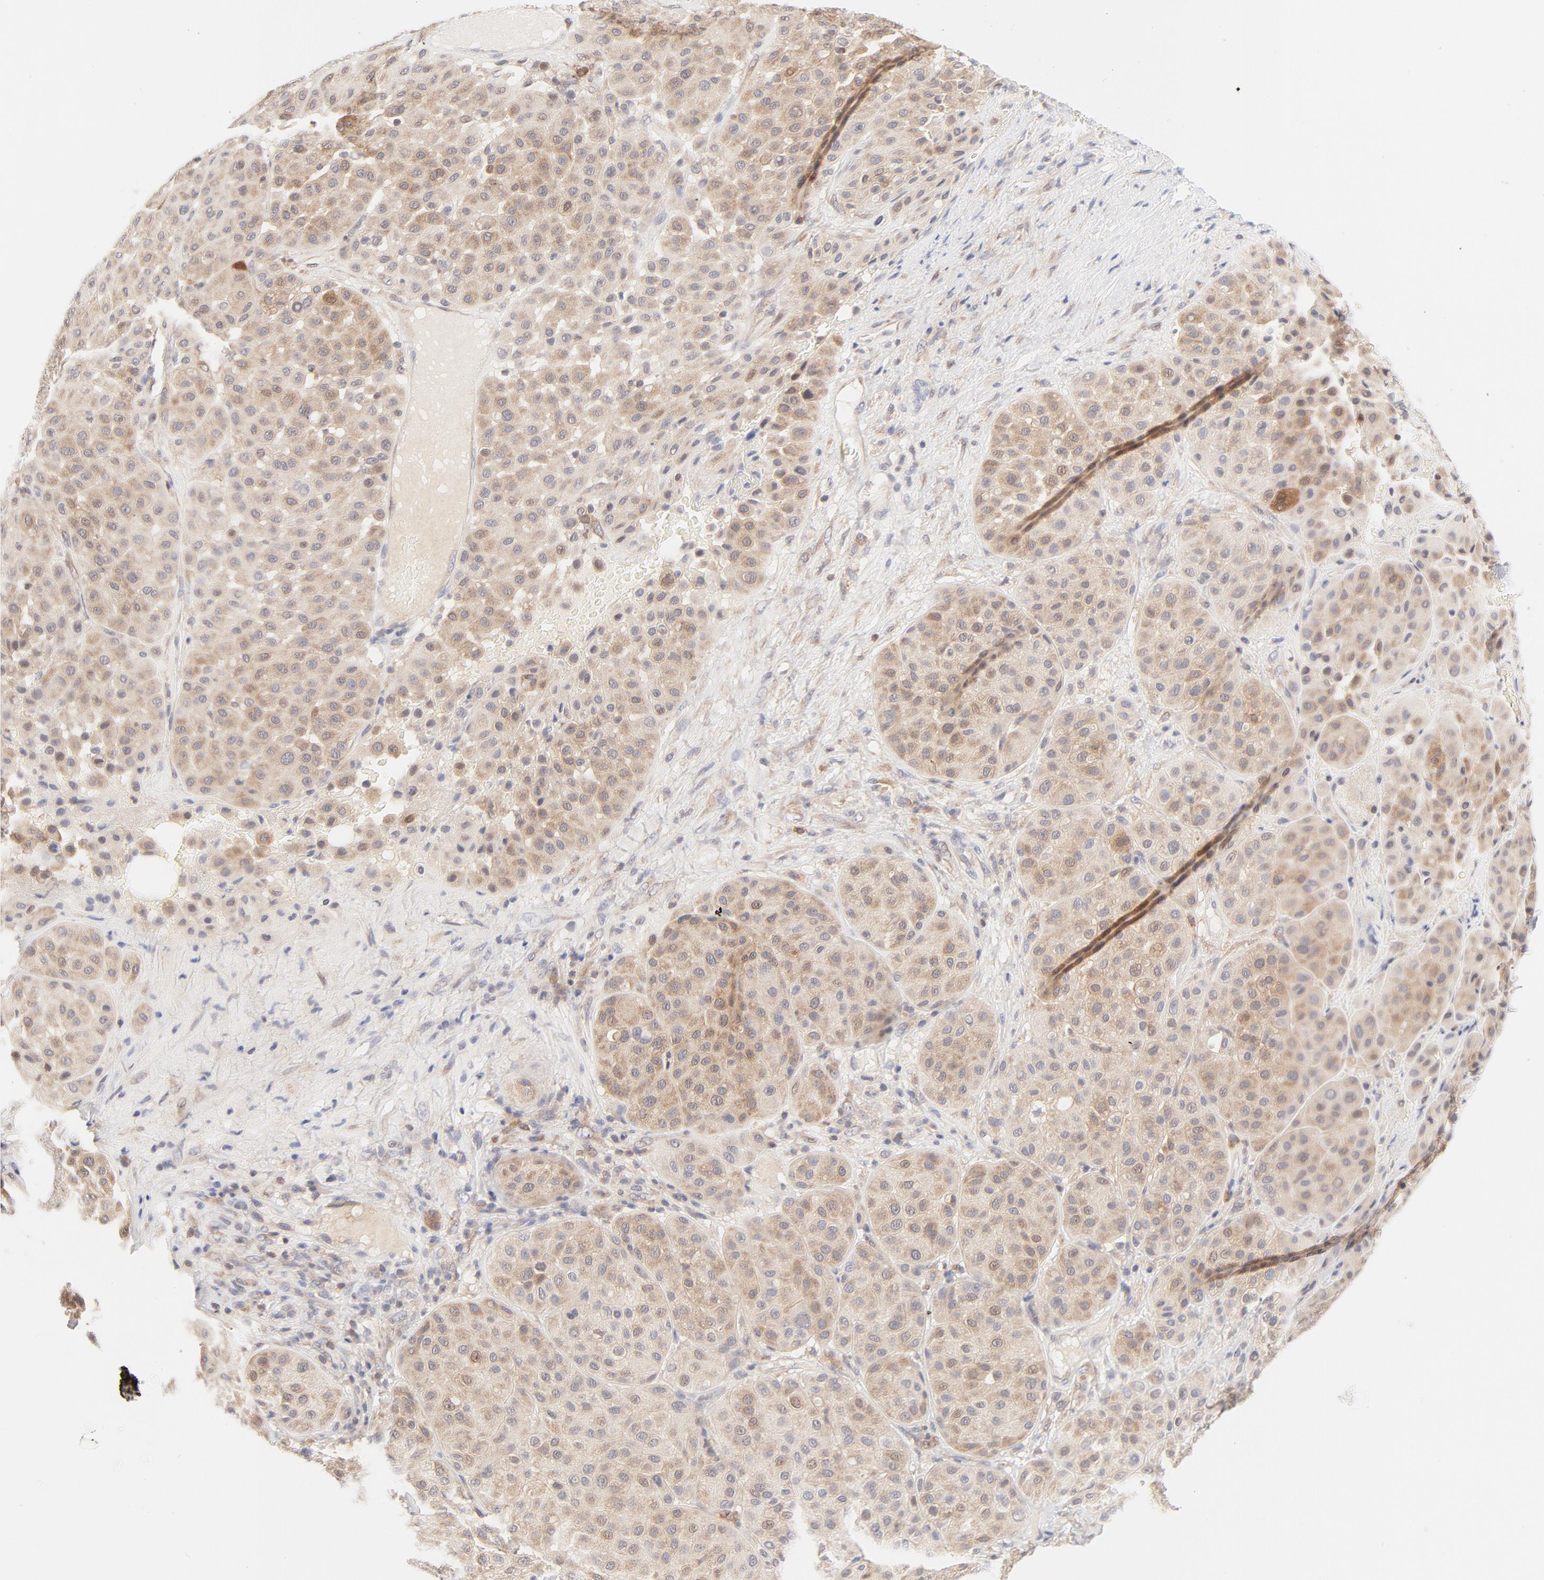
{"staining": {"intensity": "moderate", "quantity": ">75%", "location": "cytoplasmic/membranous"}, "tissue": "melanoma", "cell_type": "Tumor cells", "image_type": "cancer", "snomed": [{"axis": "morphology", "description": "Normal tissue, NOS"}, {"axis": "morphology", "description": "Malignant melanoma, Metastatic site"}, {"axis": "topography", "description": "Skin"}], "caption": "Melanoma stained for a protein (brown) exhibits moderate cytoplasmic/membranous positive staining in approximately >75% of tumor cells.", "gene": "RPS6KA1", "patient": {"sex": "male", "age": 41}}